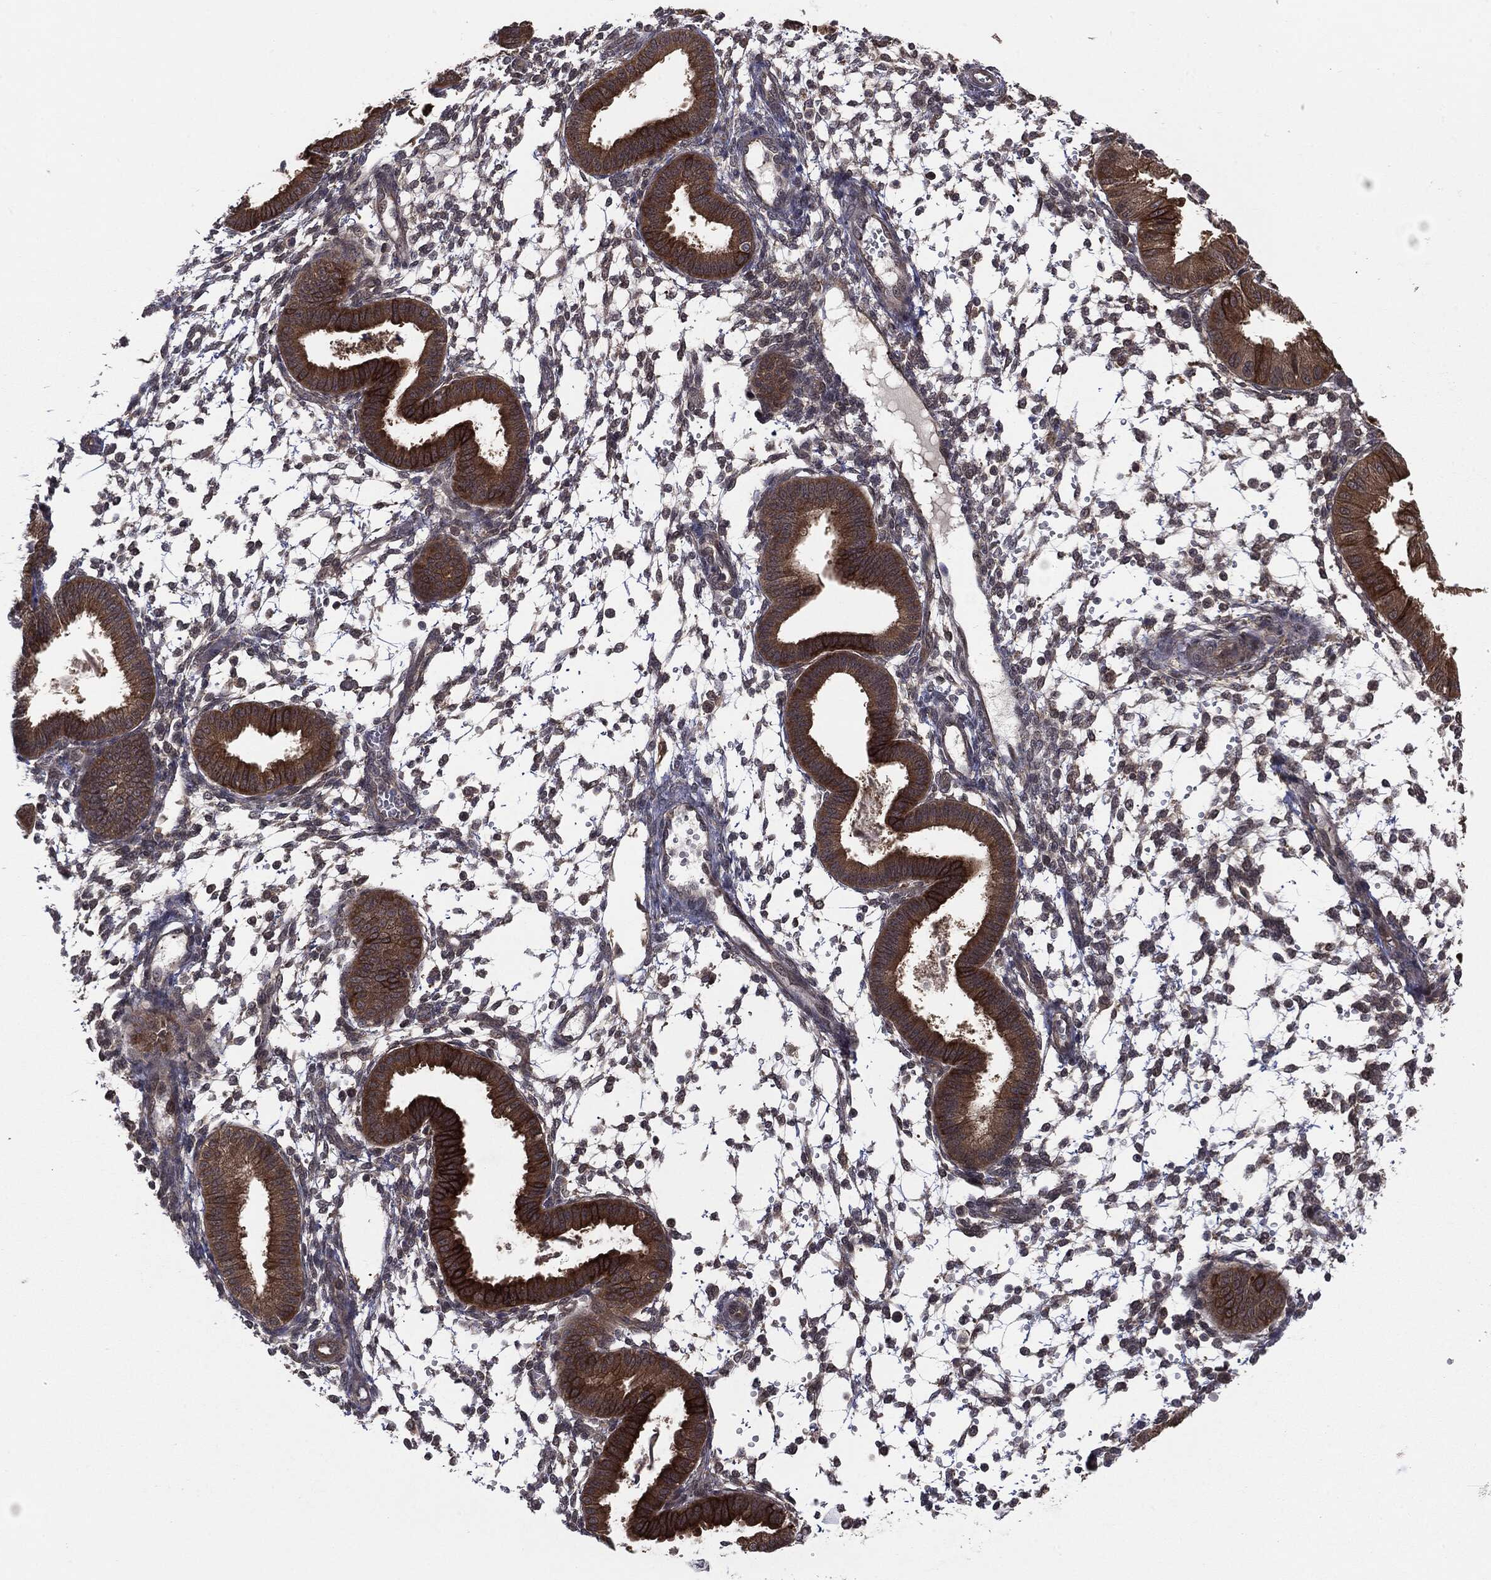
{"staining": {"intensity": "moderate", "quantity": ">75%", "location": "cytoplasmic/membranous,nuclear"}, "tissue": "endometrium", "cell_type": "Cells in endometrial stroma", "image_type": "normal", "snomed": [{"axis": "morphology", "description": "Normal tissue, NOS"}, {"axis": "topography", "description": "Endometrium"}], "caption": "Protein analysis of unremarkable endometrium displays moderate cytoplasmic/membranous,nuclear positivity in approximately >75% of cells in endometrial stroma.", "gene": "KRT7", "patient": {"sex": "female", "age": 43}}